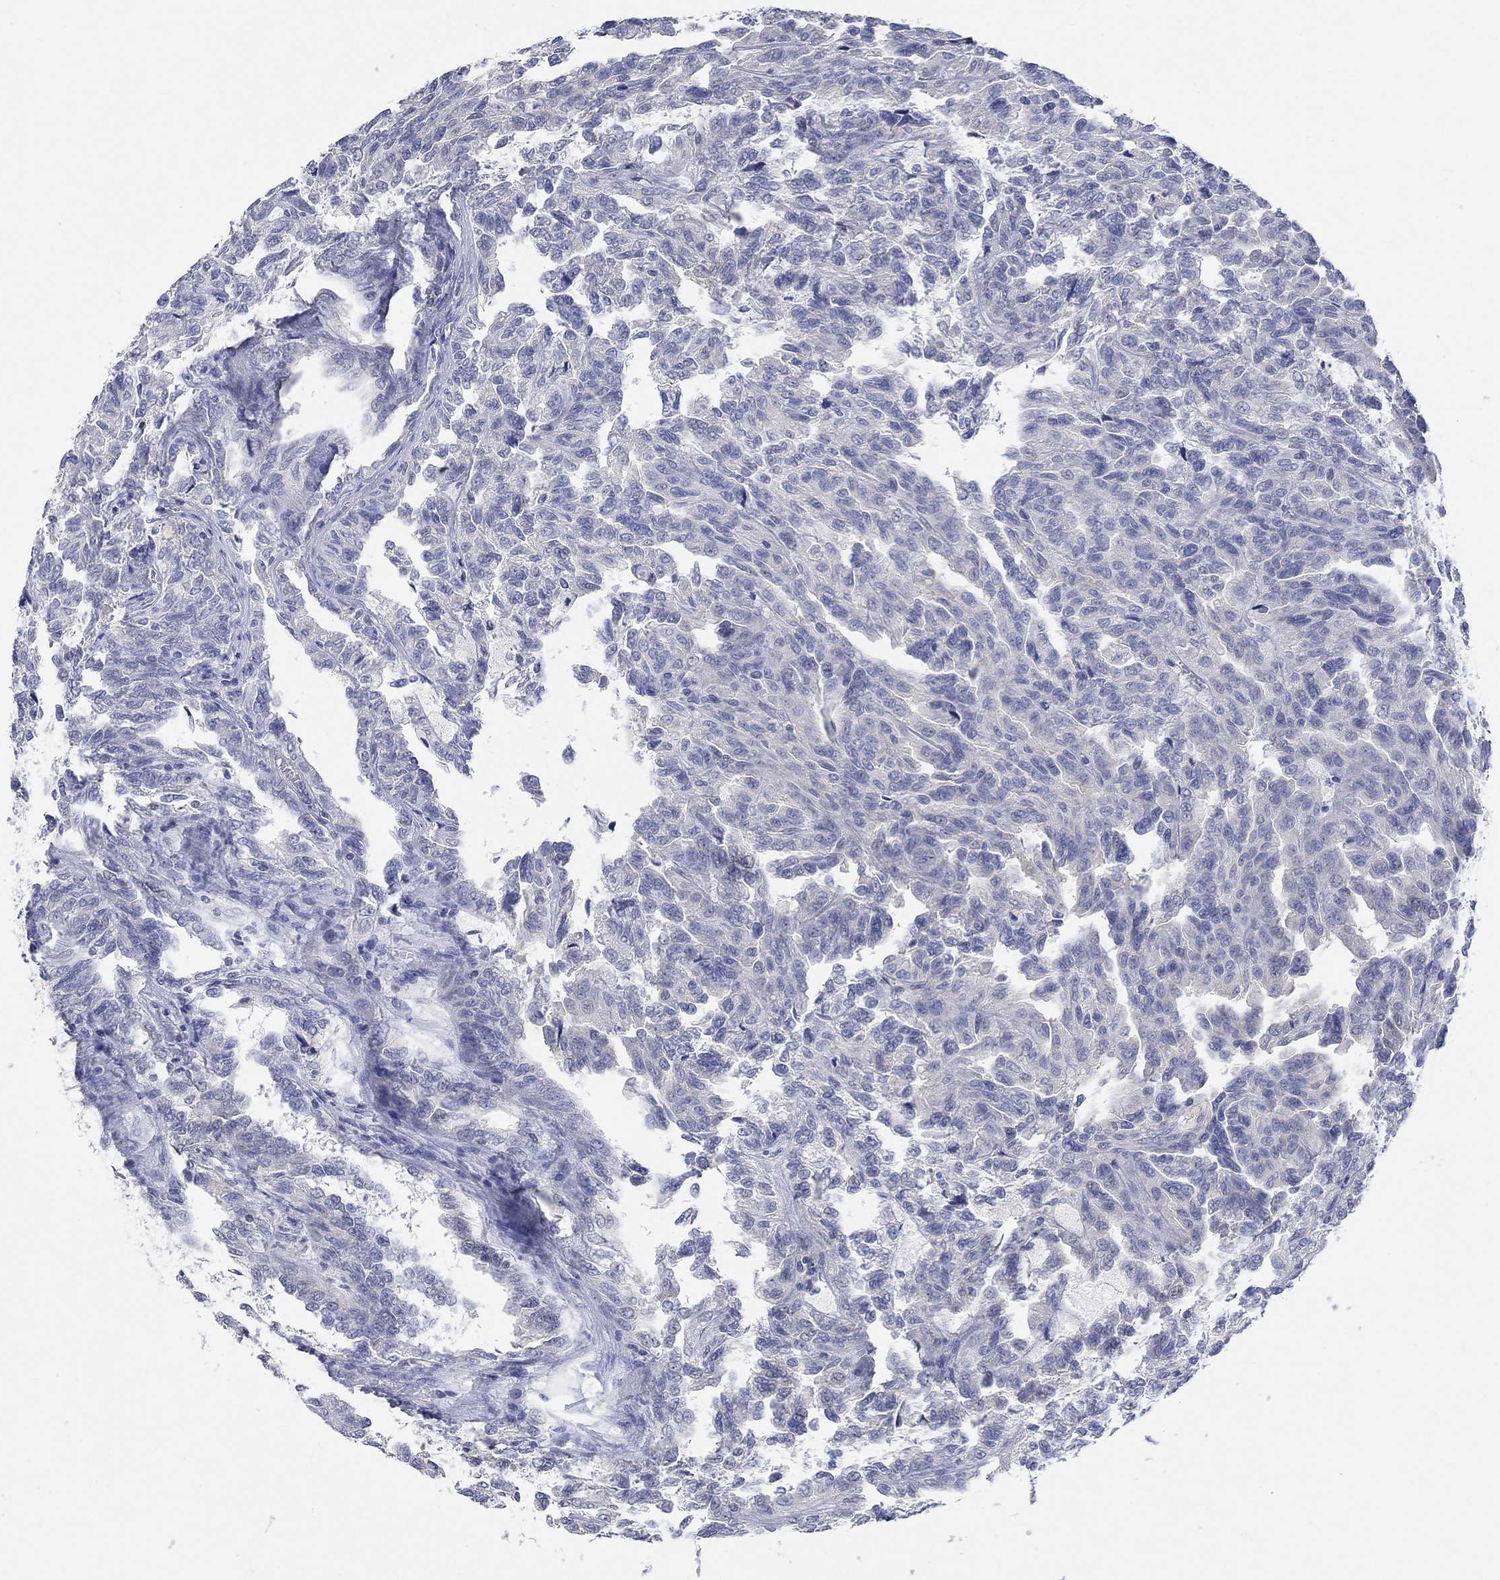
{"staining": {"intensity": "negative", "quantity": "none", "location": "none"}, "tissue": "renal cancer", "cell_type": "Tumor cells", "image_type": "cancer", "snomed": [{"axis": "morphology", "description": "Adenocarcinoma, NOS"}, {"axis": "topography", "description": "Kidney"}], "caption": "Human renal adenocarcinoma stained for a protein using immunohistochemistry (IHC) reveals no staining in tumor cells.", "gene": "AGRP", "patient": {"sex": "male", "age": 79}}